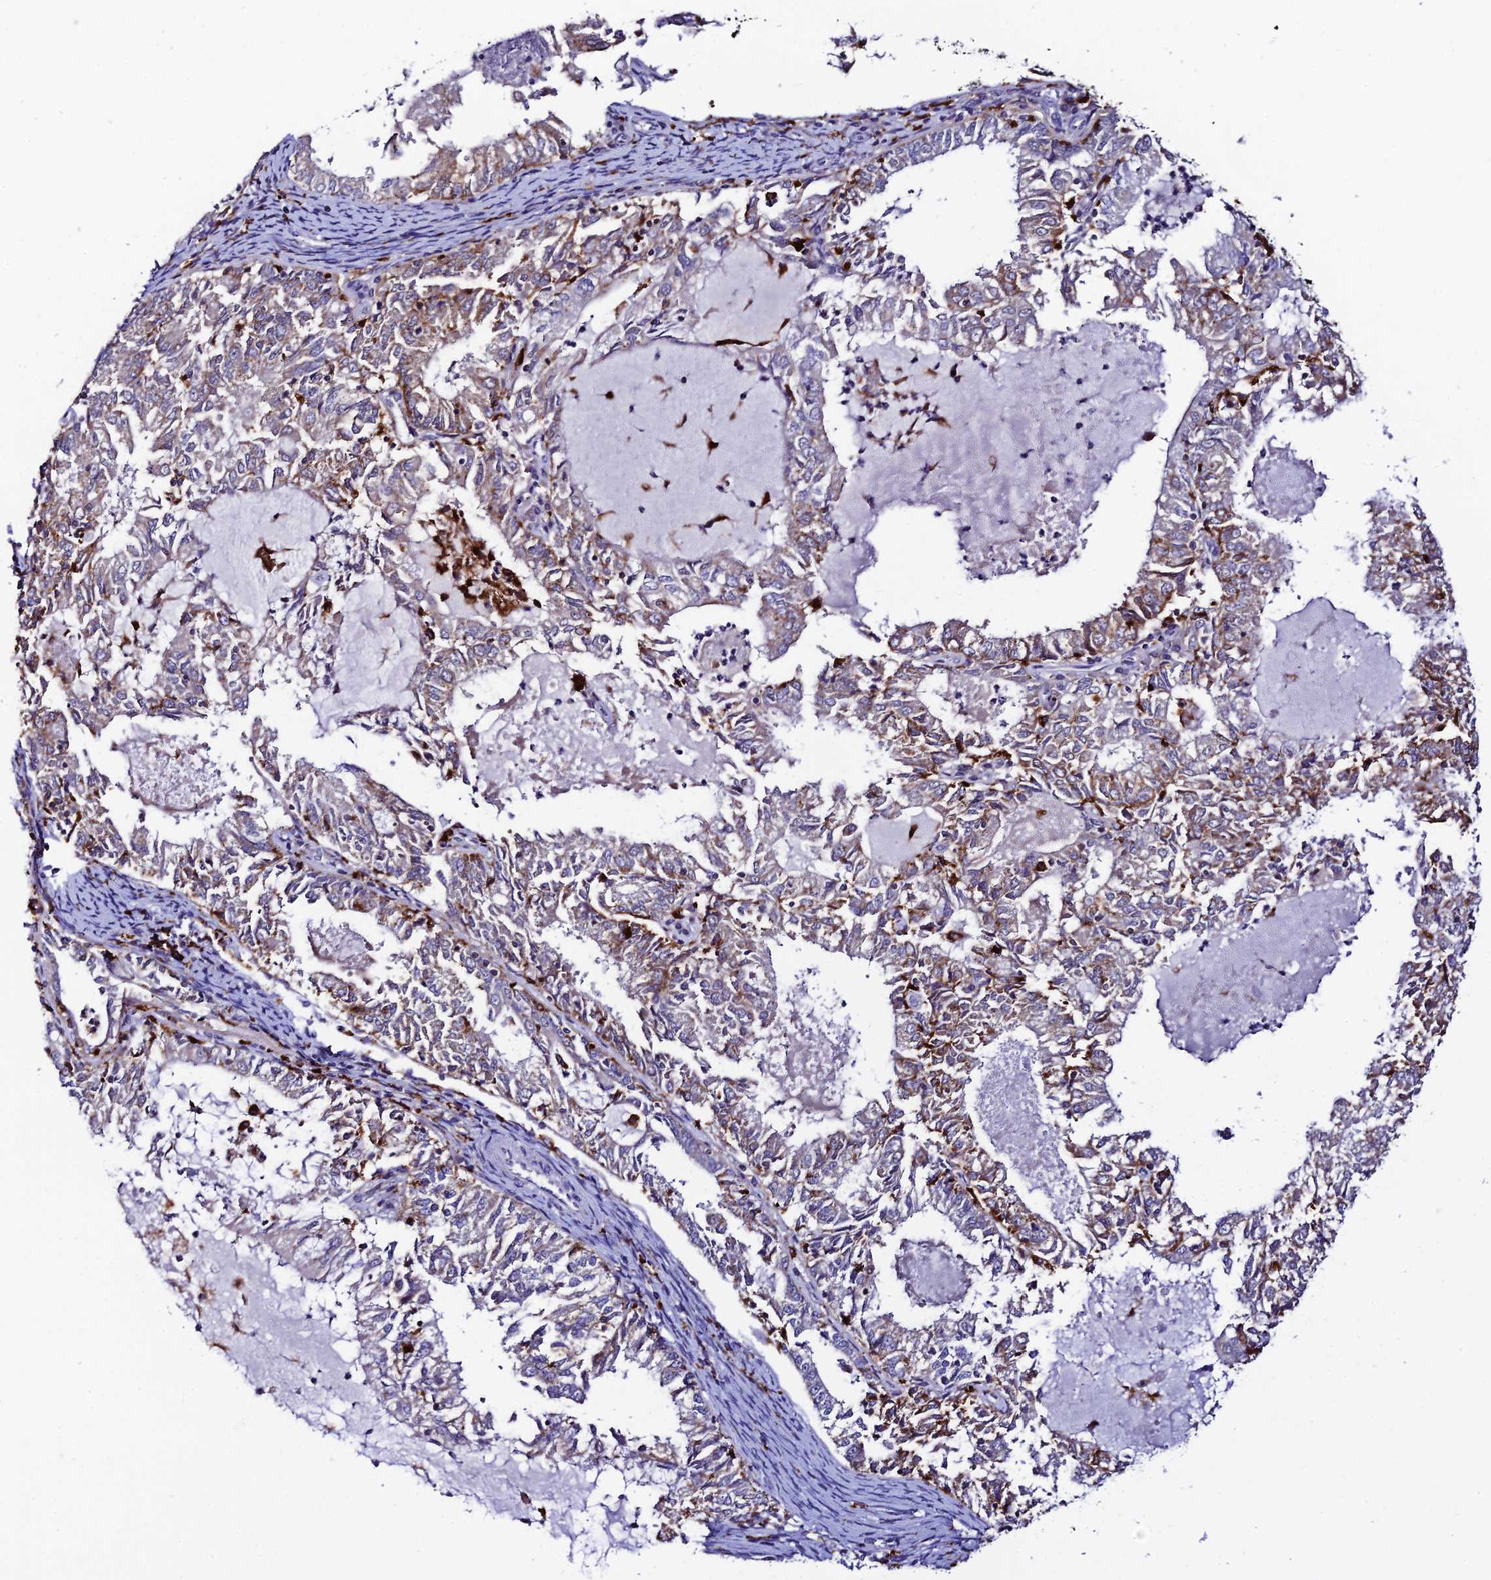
{"staining": {"intensity": "moderate", "quantity": "<25%", "location": "cytoplasmic/membranous"}, "tissue": "endometrial cancer", "cell_type": "Tumor cells", "image_type": "cancer", "snomed": [{"axis": "morphology", "description": "Adenocarcinoma, NOS"}, {"axis": "topography", "description": "Endometrium"}], "caption": "A brown stain labels moderate cytoplasmic/membranous staining of a protein in endometrial cancer tumor cells.", "gene": "HIC1", "patient": {"sex": "female", "age": 57}}